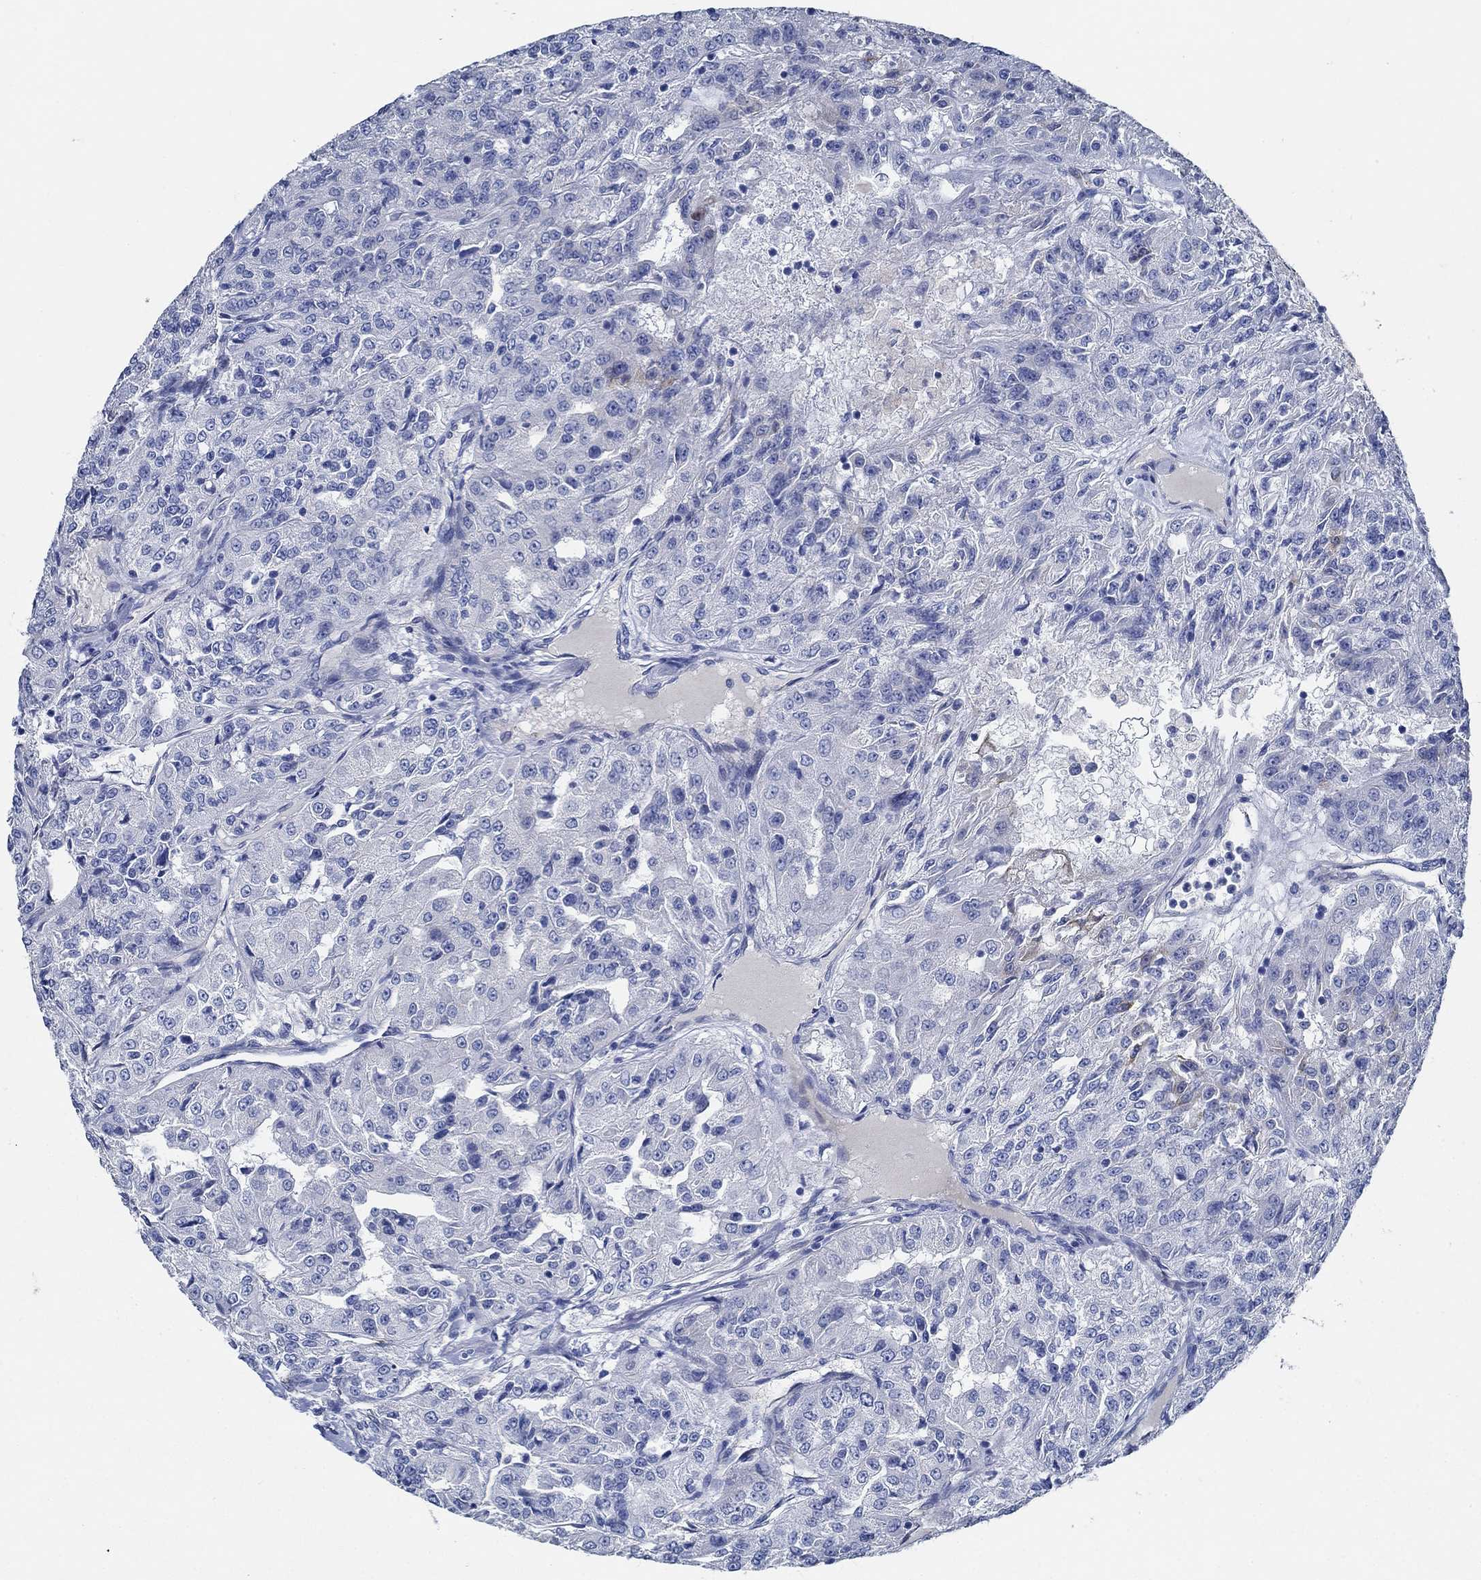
{"staining": {"intensity": "negative", "quantity": "none", "location": "none"}, "tissue": "renal cancer", "cell_type": "Tumor cells", "image_type": "cancer", "snomed": [{"axis": "morphology", "description": "Adenocarcinoma, NOS"}, {"axis": "topography", "description": "Kidney"}], "caption": "Micrograph shows no significant protein staining in tumor cells of renal cancer (adenocarcinoma). (Brightfield microscopy of DAB (3,3'-diaminobenzidine) immunohistochemistry (IHC) at high magnification).", "gene": "HECW2", "patient": {"sex": "female", "age": 63}}